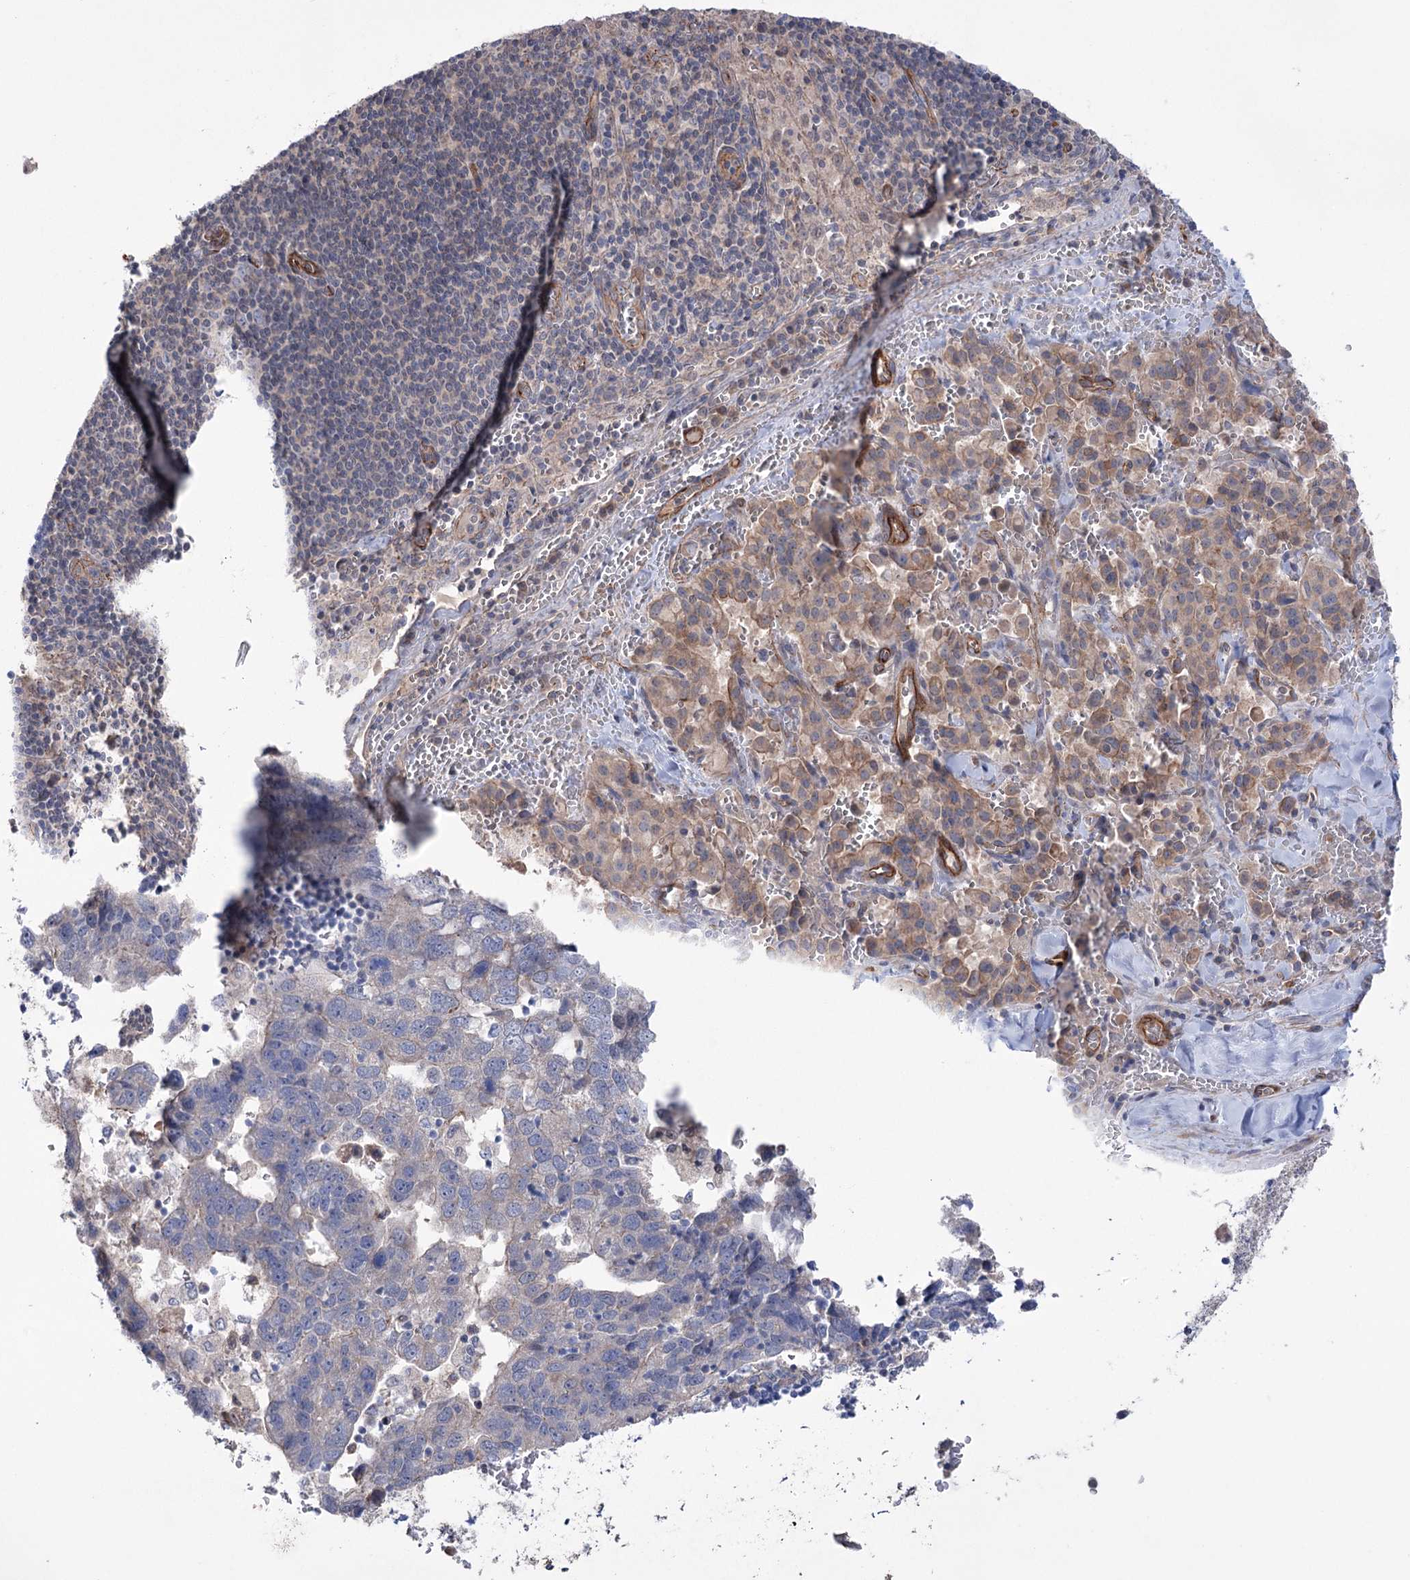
{"staining": {"intensity": "weak", "quantity": "25%-75%", "location": "cytoplasmic/membranous"}, "tissue": "pancreatic cancer", "cell_type": "Tumor cells", "image_type": "cancer", "snomed": [{"axis": "morphology", "description": "Adenocarcinoma, NOS"}, {"axis": "topography", "description": "Pancreas"}], "caption": "Pancreatic cancer tissue exhibits weak cytoplasmic/membranous staining in about 25%-75% of tumor cells (brown staining indicates protein expression, while blue staining denotes nuclei).", "gene": "TRIM71", "patient": {"sex": "male", "age": 65}}